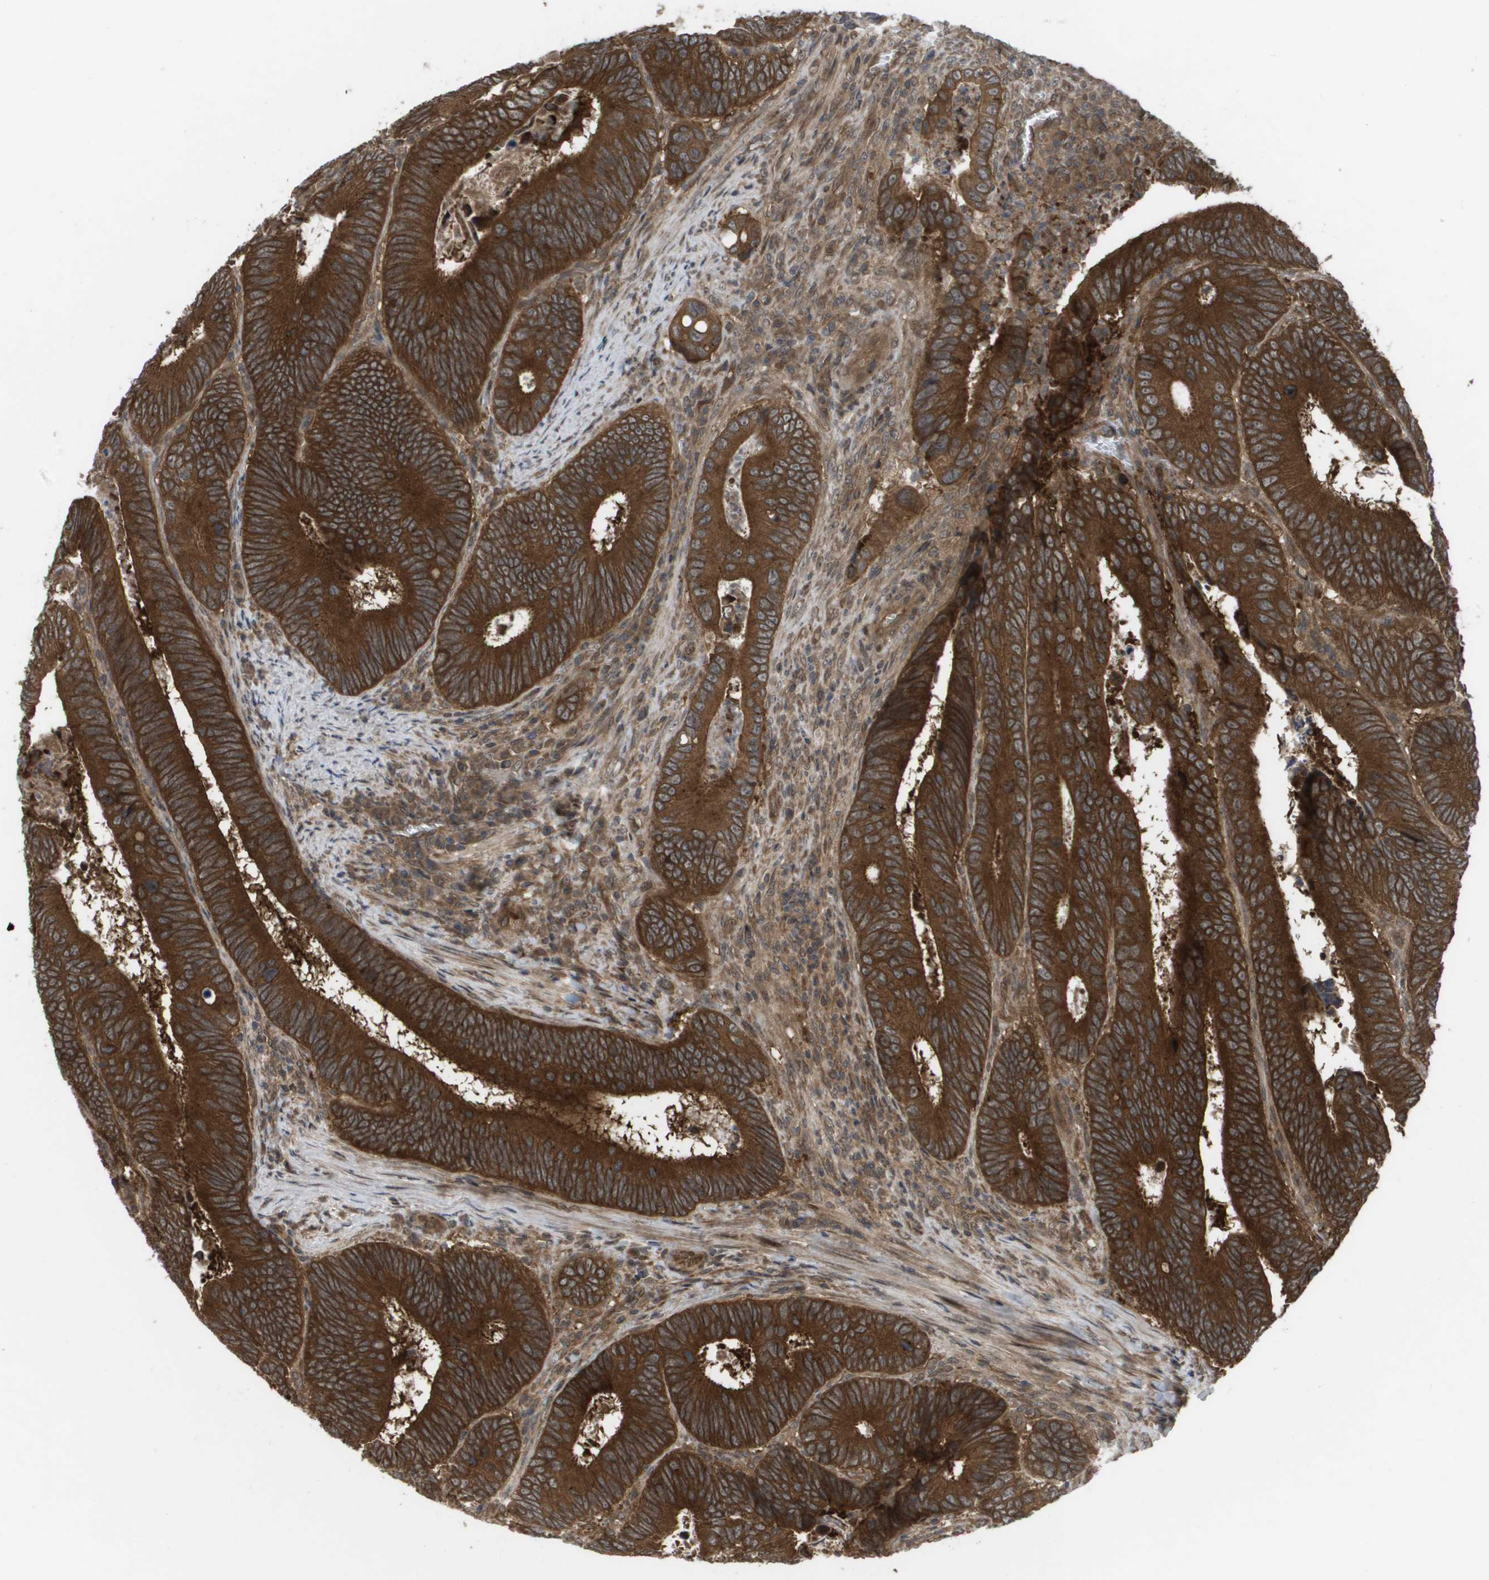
{"staining": {"intensity": "strong", "quantity": ">75%", "location": "cytoplasmic/membranous"}, "tissue": "colorectal cancer", "cell_type": "Tumor cells", "image_type": "cancer", "snomed": [{"axis": "morphology", "description": "Inflammation, NOS"}, {"axis": "morphology", "description": "Adenocarcinoma, NOS"}, {"axis": "topography", "description": "Colon"}], "caption": "Colorectal cancer (adenocarcinoma) stained for a protein demonstrates strong cytoplasmic/membranous positivity in tumor cells. The protein of interest is stained brown, and the nuclei are stained in blue (DAB (3,3'-diaminobenzidine) IHC with brightfield microscopy, high magnification).", "gene": "CTPS2", "patient": {"sex": "male", "age": 72}}